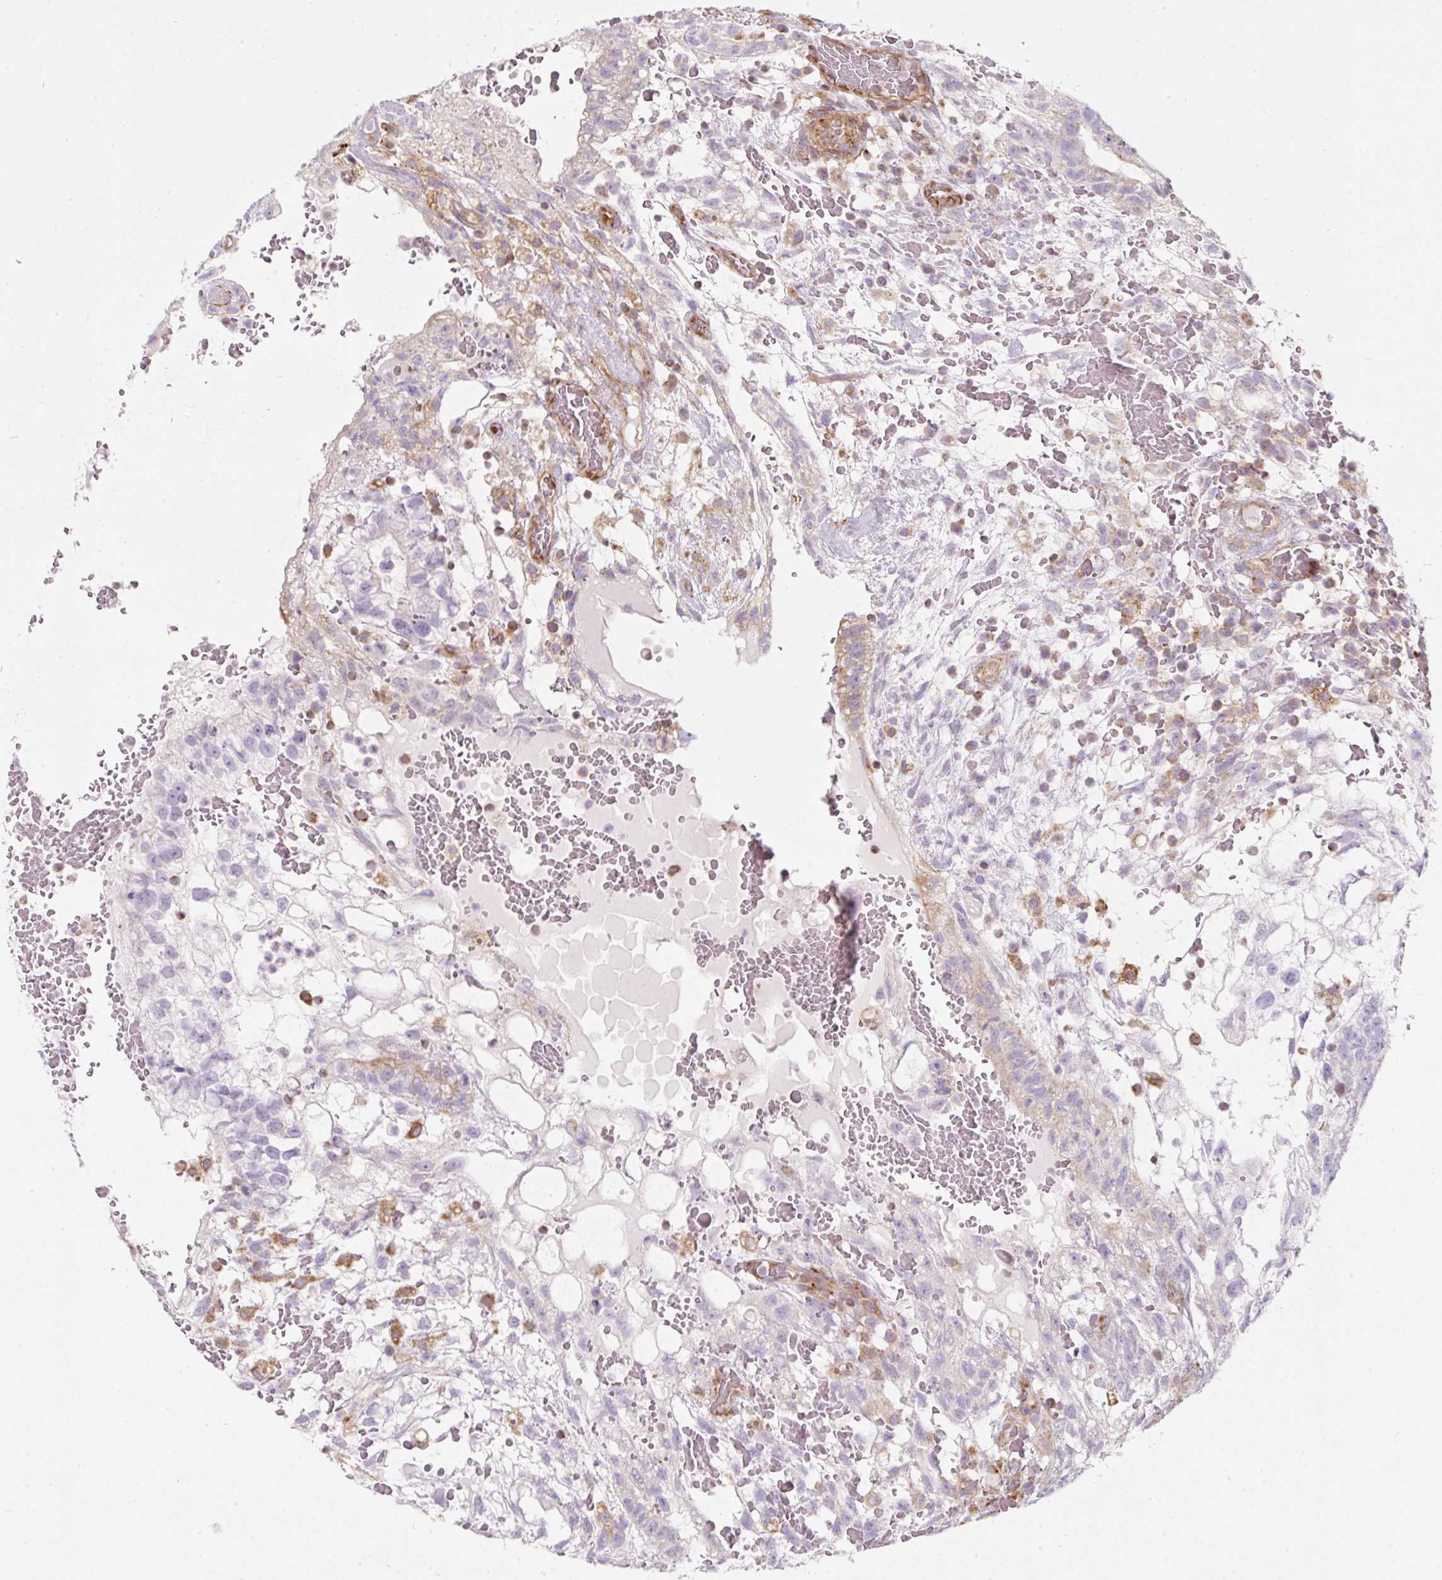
{"staining": {"intensity": "moderate", "quantity": "<25%", "location": "cytoplasmic/membranous"}, "tissue": "testis cancer", "cell_type": "Tumor cells", "image_type": "cancer", "snomed": [{"axis": "morphology", "description": "Normal tissue, NOS"}, {"axis": "morphology", "description": "Carcinoma, Embryonal, NOS"}, {"axis": "topography", "description": "Testis"}], "caption": "Immunohistochemical staining of human testis cancer (embryonal carcinoma) exhibits moderate cytoplasmic/membranous protein expression in approximately <25% of tumor cells.", "gene": "ERAP2", "patient": {"sex": "male", "age": 32}}